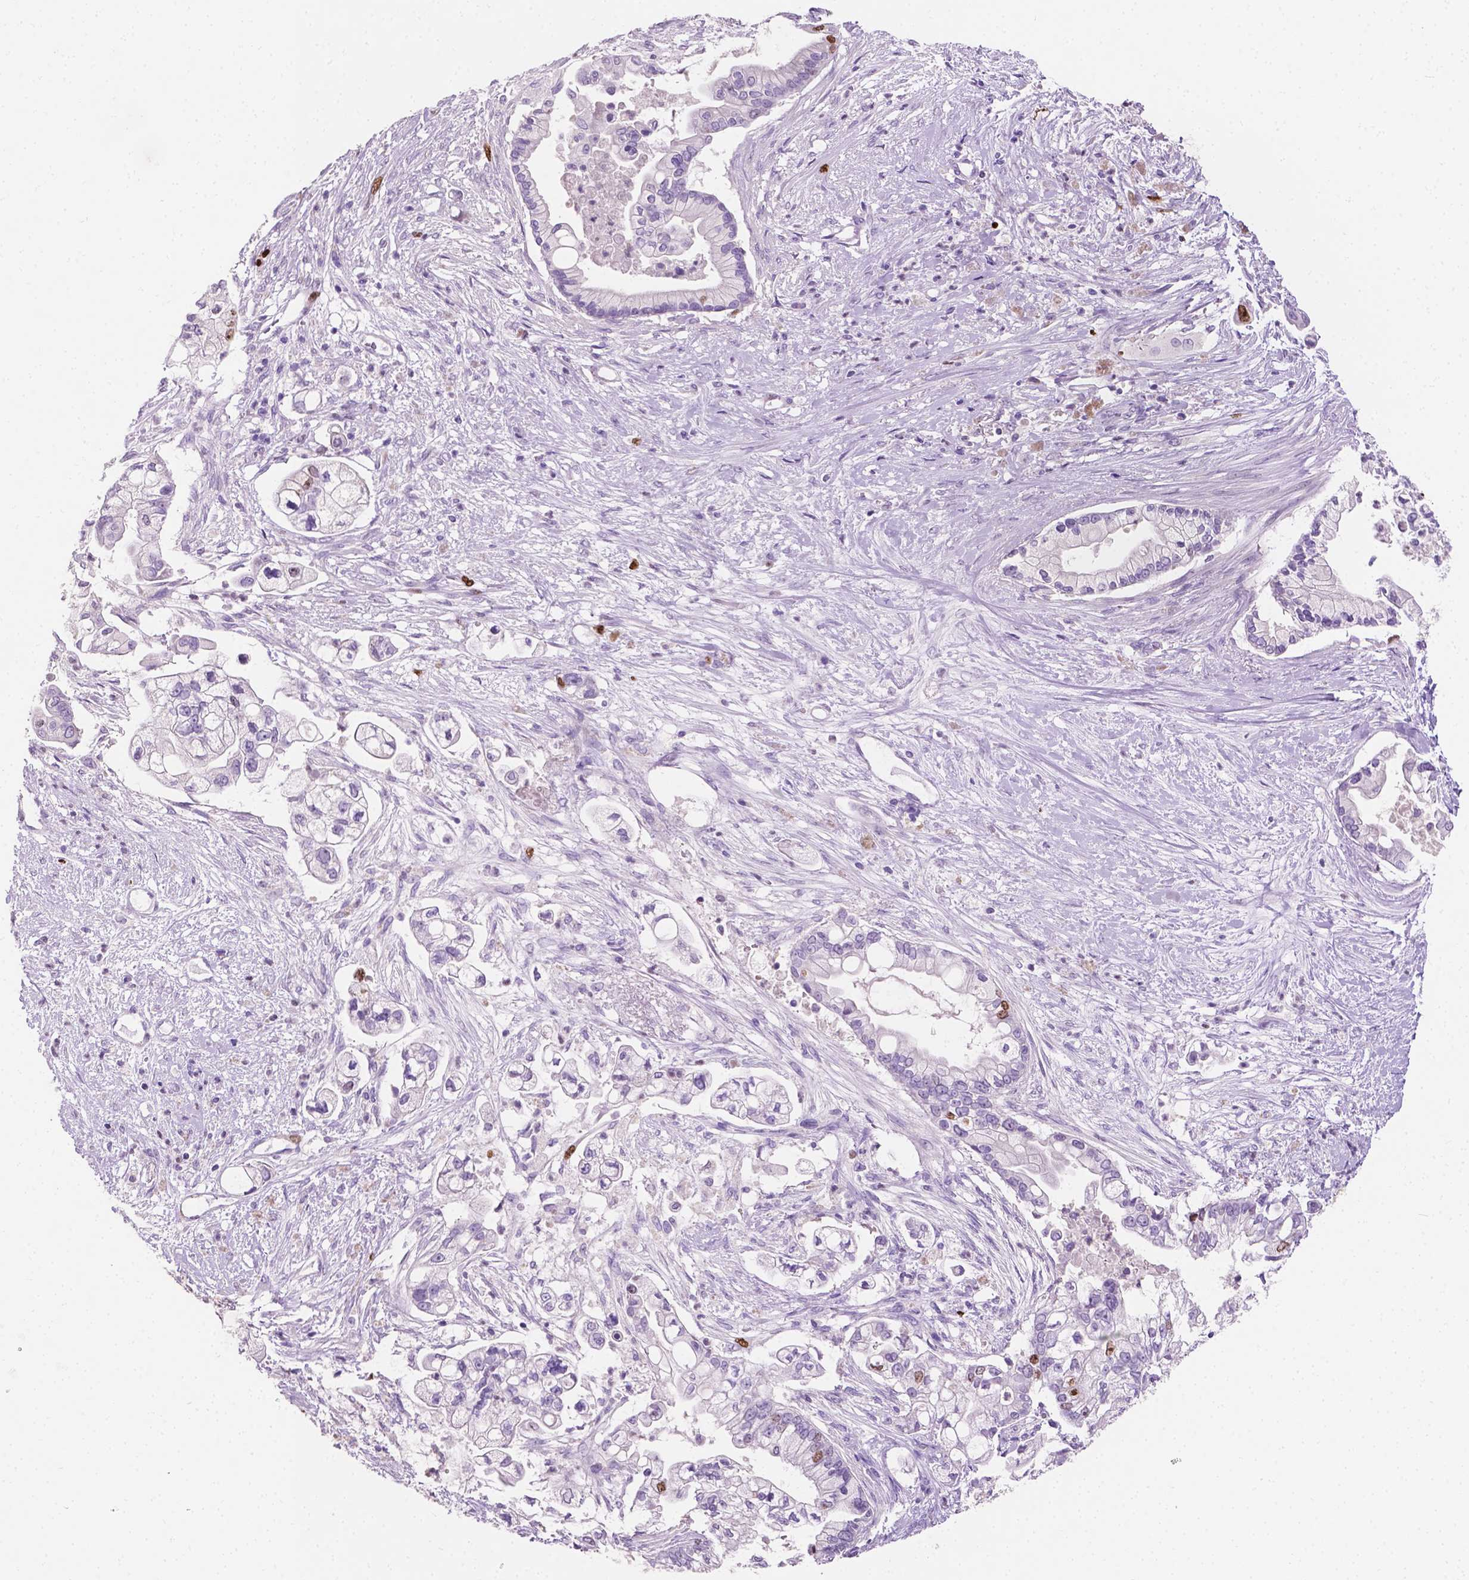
{"staining": {"intensity": "moderate", "quantity": "<25%", "location": "nuclear"}, "tissue": "pancreatic cancer", "cell_type": "Tumor cells", "image_type": "cancer", "snomed": [{"axis": "morphology", "description": "Adenocarcinoma, NOS"}, {"axis": "topography", "description": "Pancreas"}], "caption": "Immunohistochemical staining of human pancreatic cancer exhibits moderate nuclear protein staining in about <25% of tumor cells.", "gene": "SIAH2", "patient": {"sex": "female", "age": 69}}